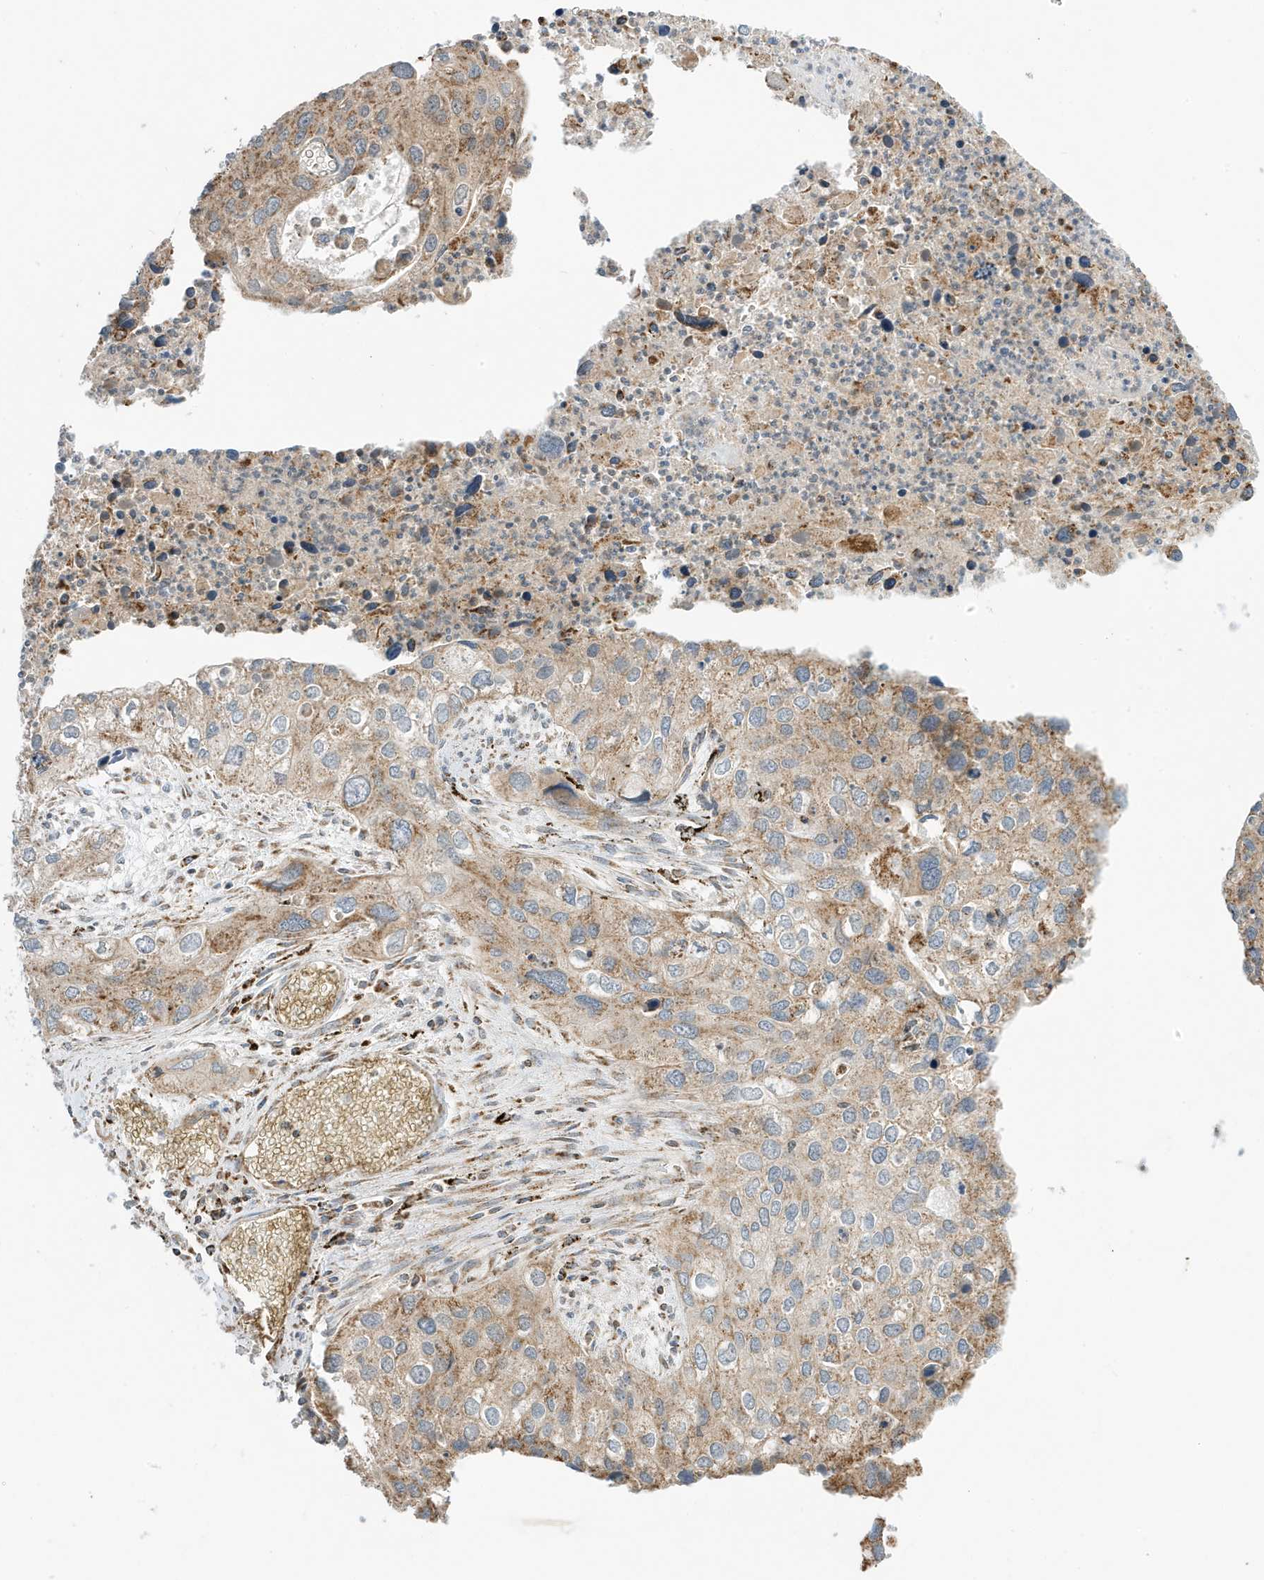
{"staining": {"intensity": "moderate", "quantity": ">75%", "location": "cytoplasmic/membranous"}, "tissue": "cervical cancer", "cell_type": "Tumor cells", "image_type": "cancer", "snomed": [{"axis": "morphology", "description": "Squamous cell carcinoma, NOS"}, {"axis": "topography", "description": "Cervix"}], "caption": "Approximately >75% of tumor cells in squamous cell carcinoma (cervical) exhibit moderate cytoplasmic/membranous protein staining as visualized by brown immunohistochemical staining.", "gene": "ATP5ME", "patient": {"sex": "female", "age": 55}}